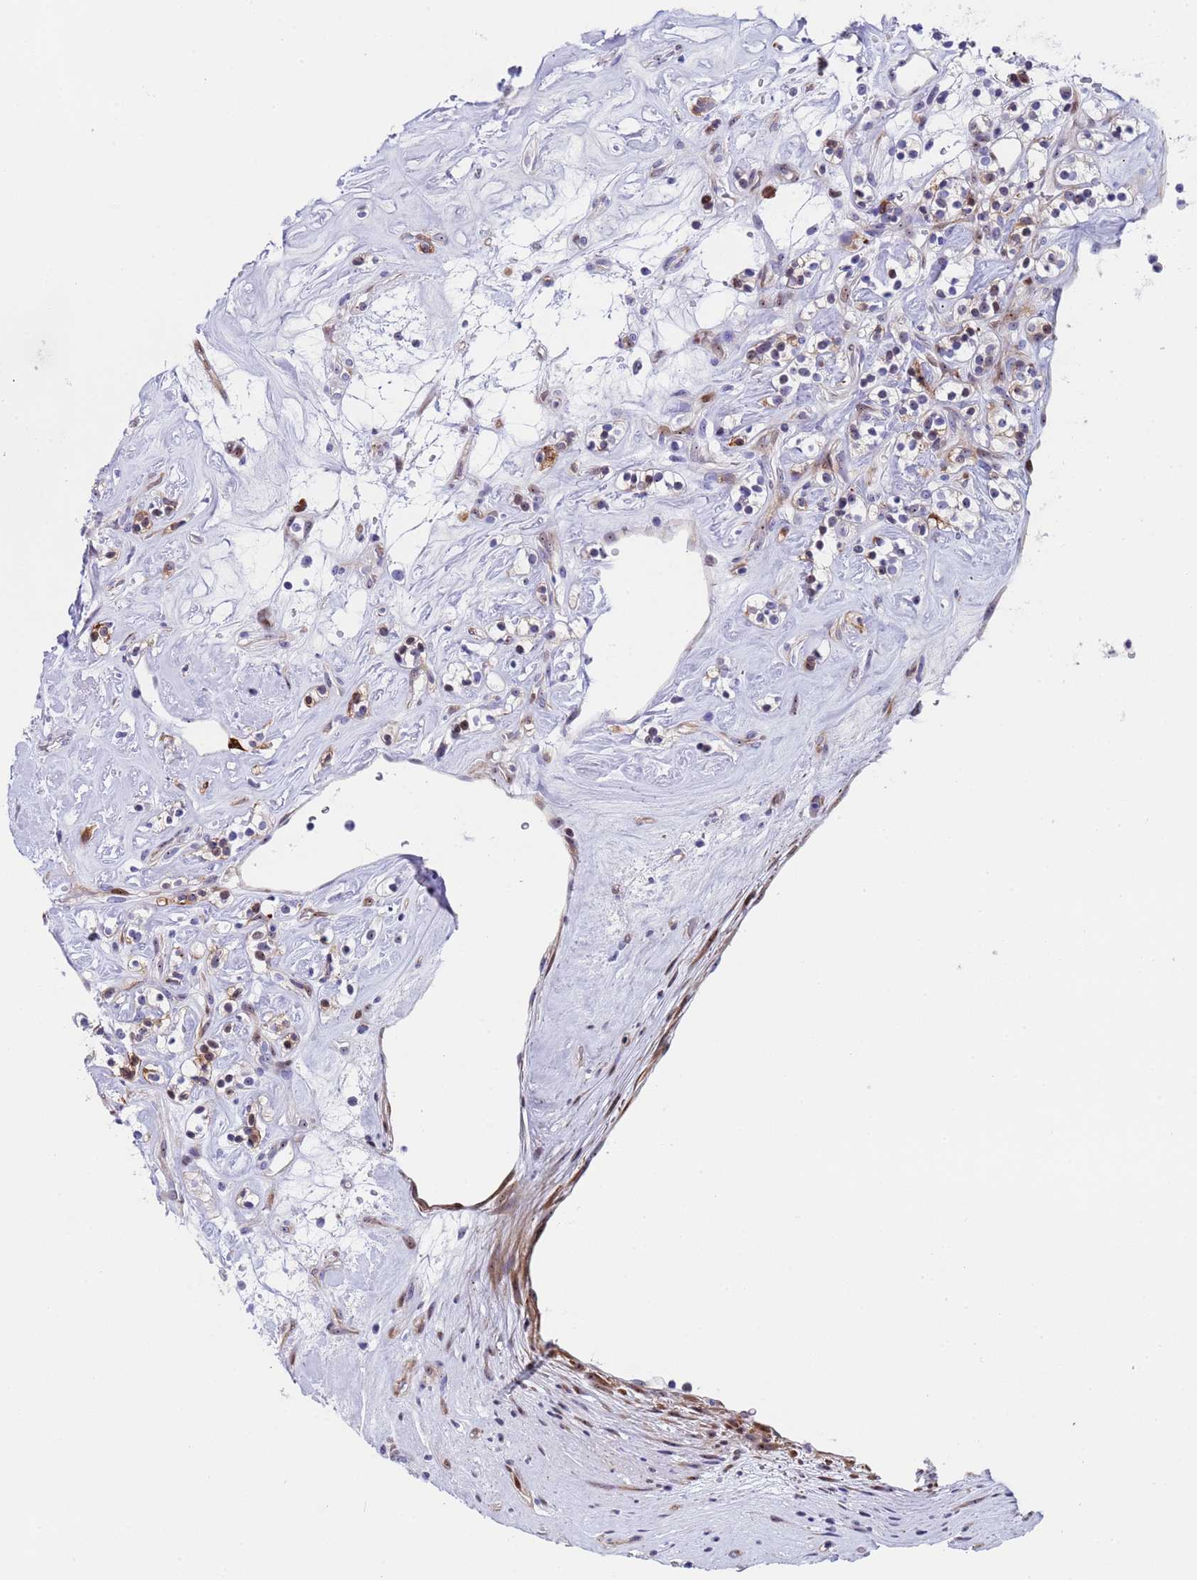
{"staining": {"intensity": "negative", "quantity": "none", "location": "none"}, "tissue": "renal cancer", "cell_type": "Tumor cells", "image_type": "cancer", "snomed": [{"axis": "morphology", "description": "Adenocarcinoma, NOS"}, {"axis": "topography", "description": "Kidney"}], "caption": "IHC histopathology image of renal cancer (adenocarcinoma) stained for a protein (brown), which reveals no positivity in tumor cells.", "gene": "POP5", "patient": {"sex": "male", "age": 77}}